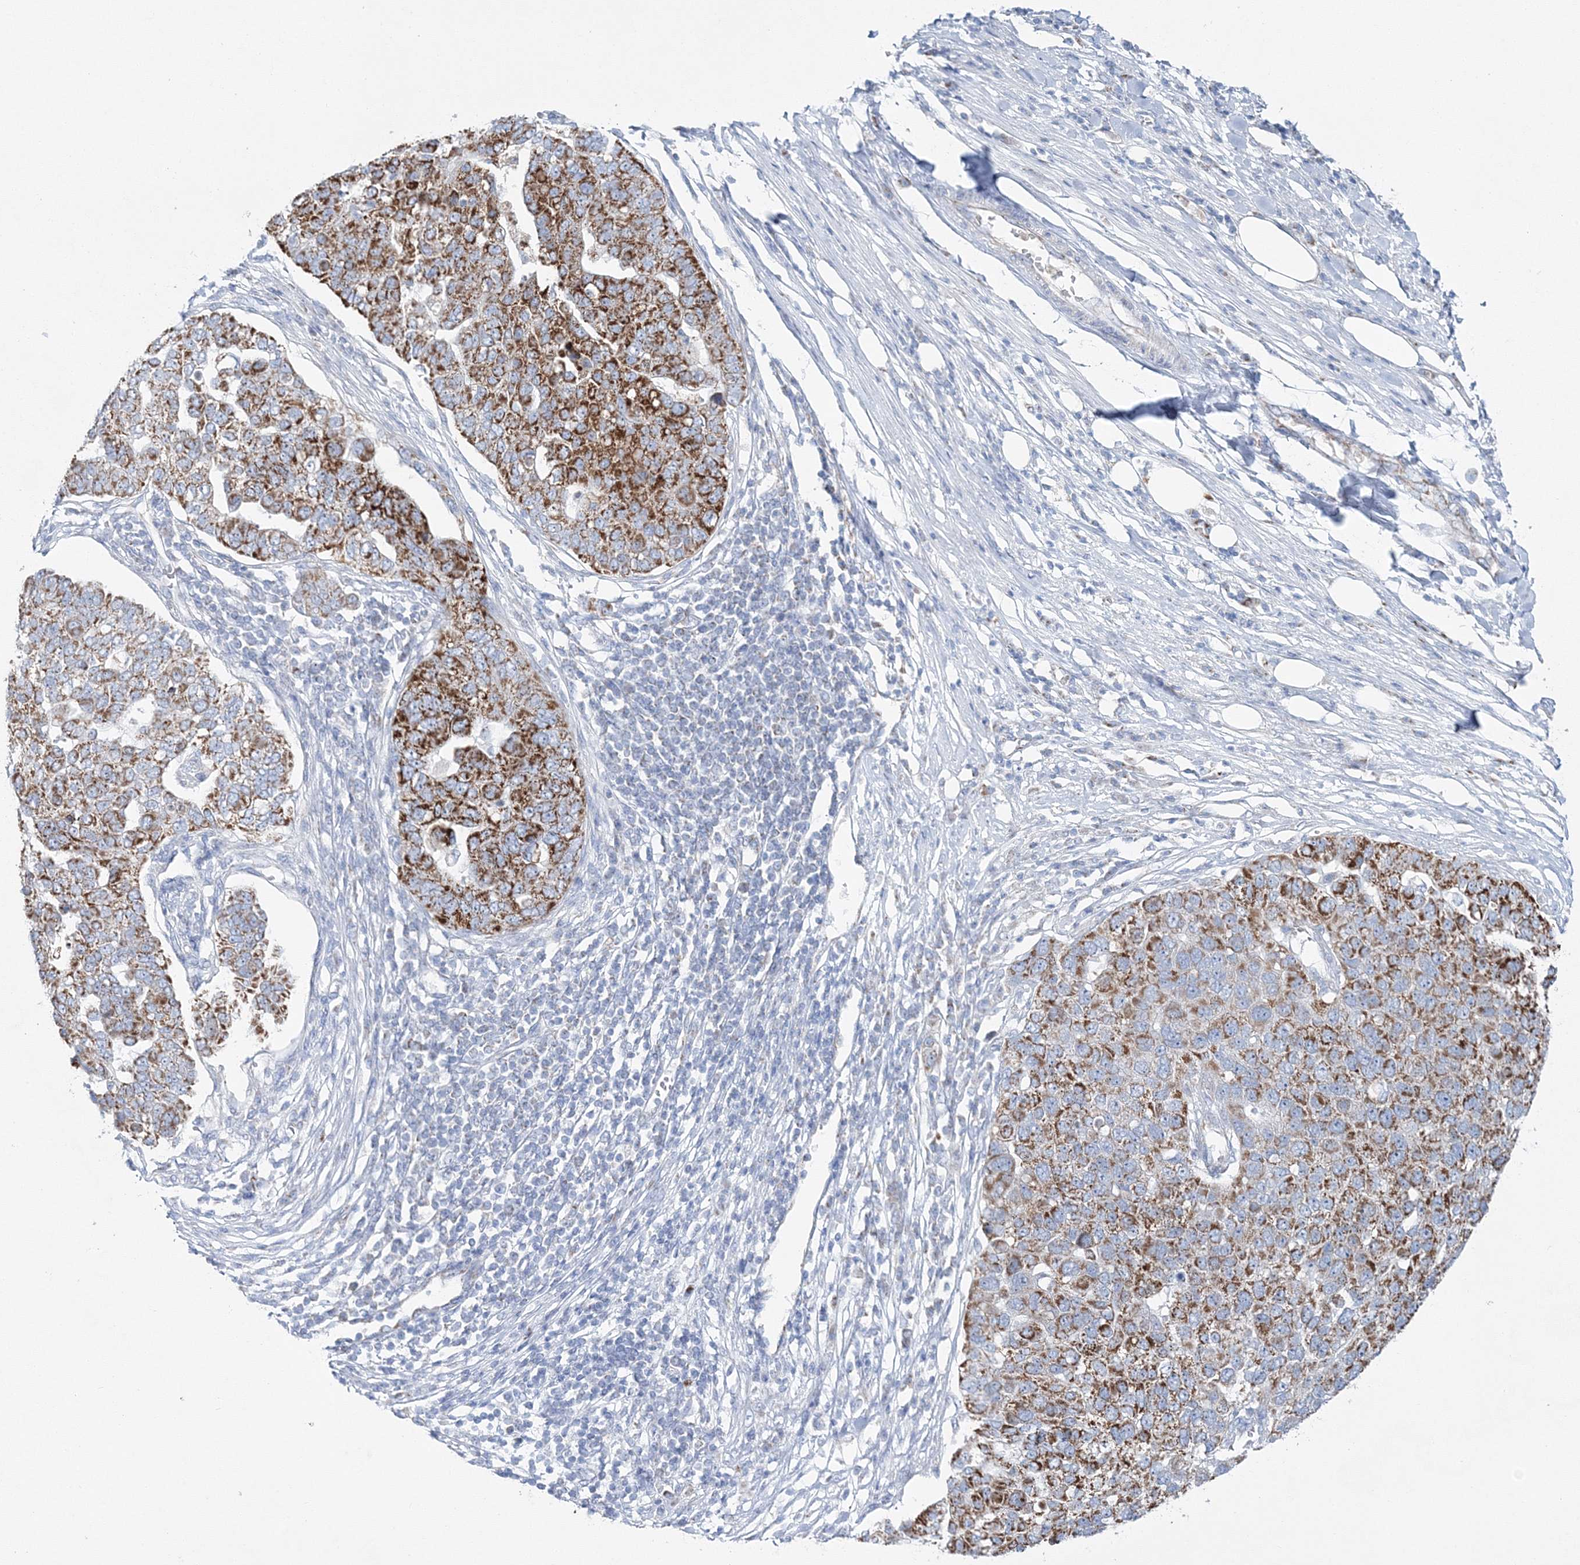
{"staining": {"intensity": "strong", "quantity": ">75%", "location": "cytoplasmic/membranous"}, "tissue": "pancreatic cancer", "cell_type": "Tumor cells", "image_type": "cancer", "snomed": [{"axis": "morphology", "description": "Adenocarcinoma, NOS"}, {"axis": "topography", "description": "Pancreas"}], "caption": "Tumor cells exhibit high levels of strong cytoplasmic/membranous staining in approximately >75% of cells in pancreatic cancer (adenocarcinoma). Immunohistochemistry stains the protein in brown and the nuclei are stained blue.", "gene": "HIBCH", "patient": {"sex": "female", "age": 61}}